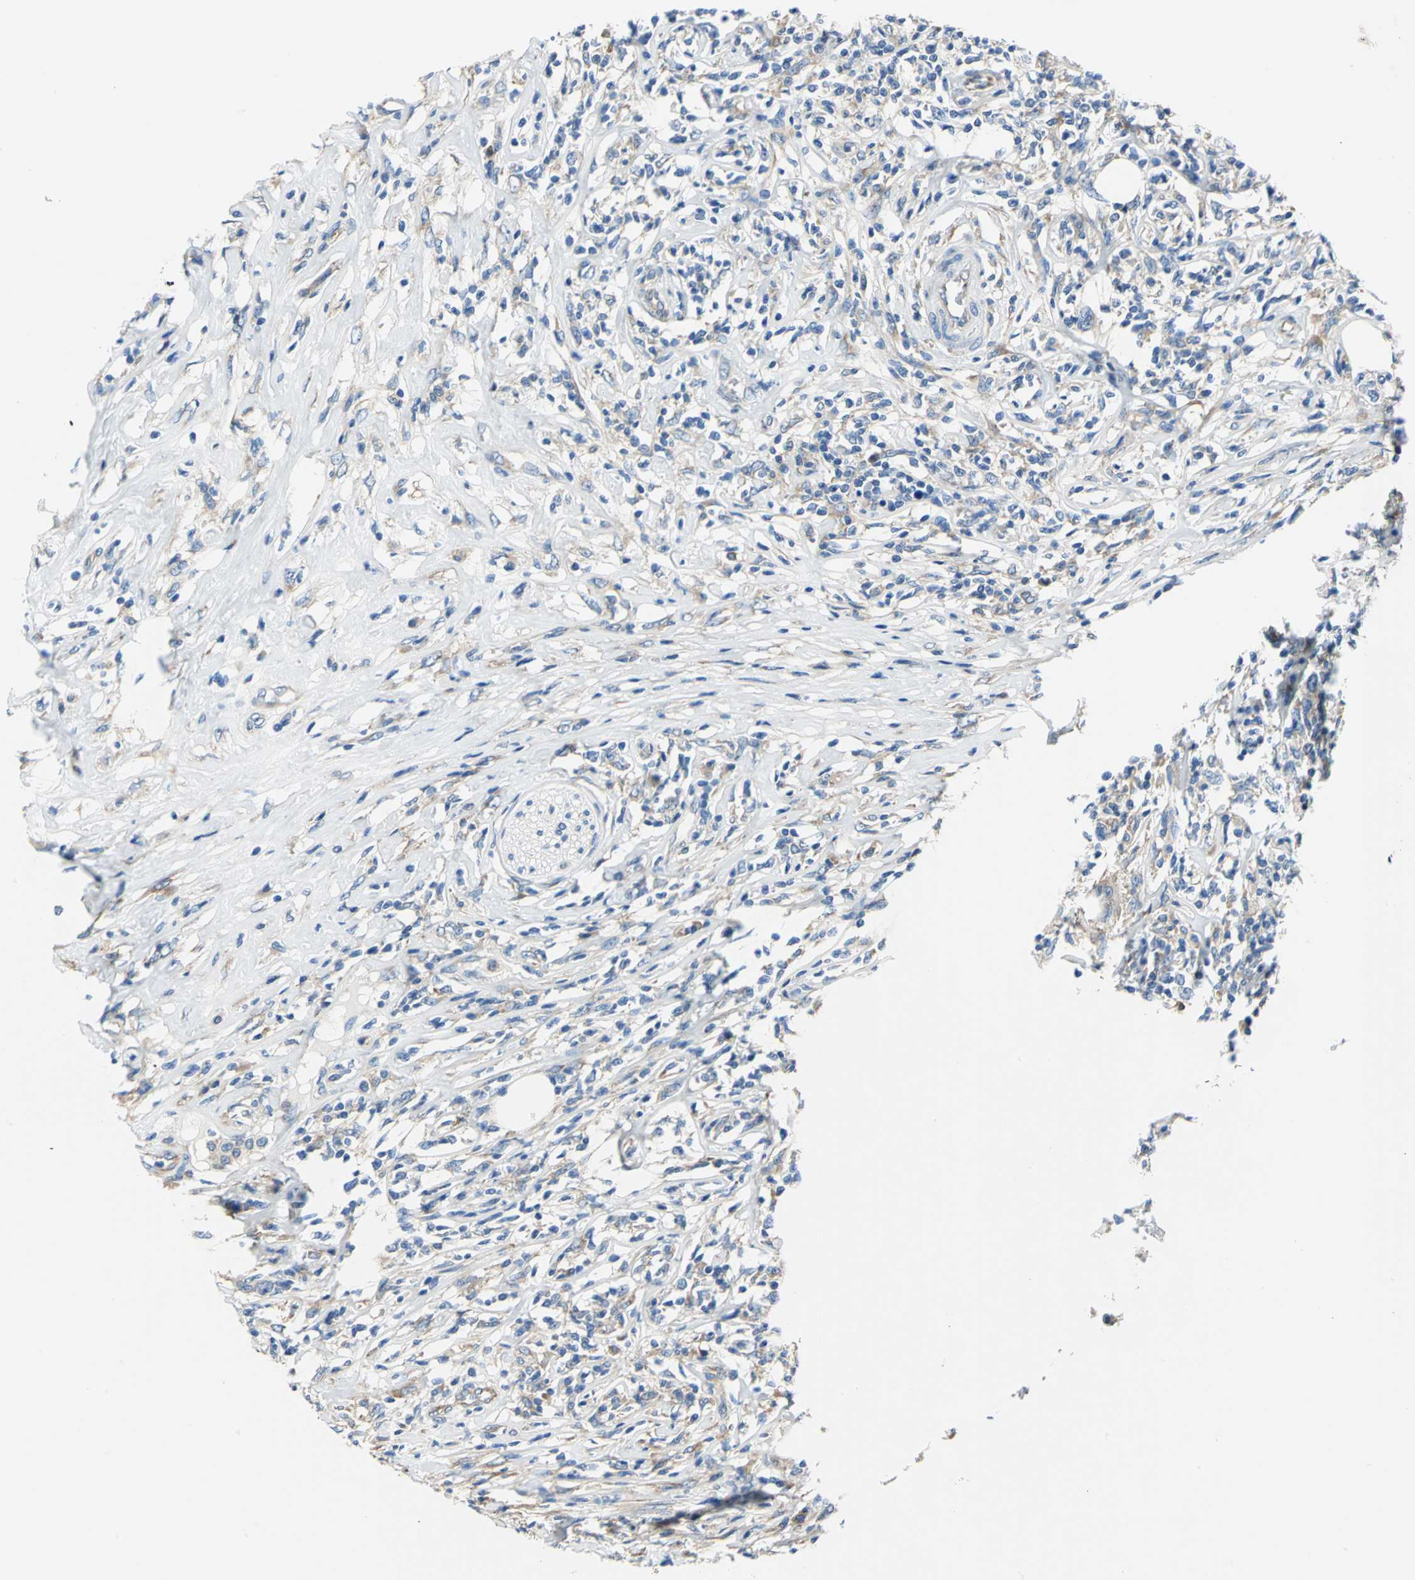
{"staining": {"intensity": "weak", "quantity": "<25%", "location": "cytoplasmic/membranous"}, "tissue": "lymphoma", "cell_type": "Tumor cells", "image_type": "cancer", "snomed": [{"axis": "morphology", "description": "Malignant lymphoma, non-Hodgkin's type, High grade"}, {"axis": "topography", "description": "Lymph node"}], "caption": "Tumor cells are negative for protein expression in human malignant lymphoma, non-Hodgkin's type (high-grade).", "gene": "TRIM25", "patient": {"sex": "female", "age": 84}}